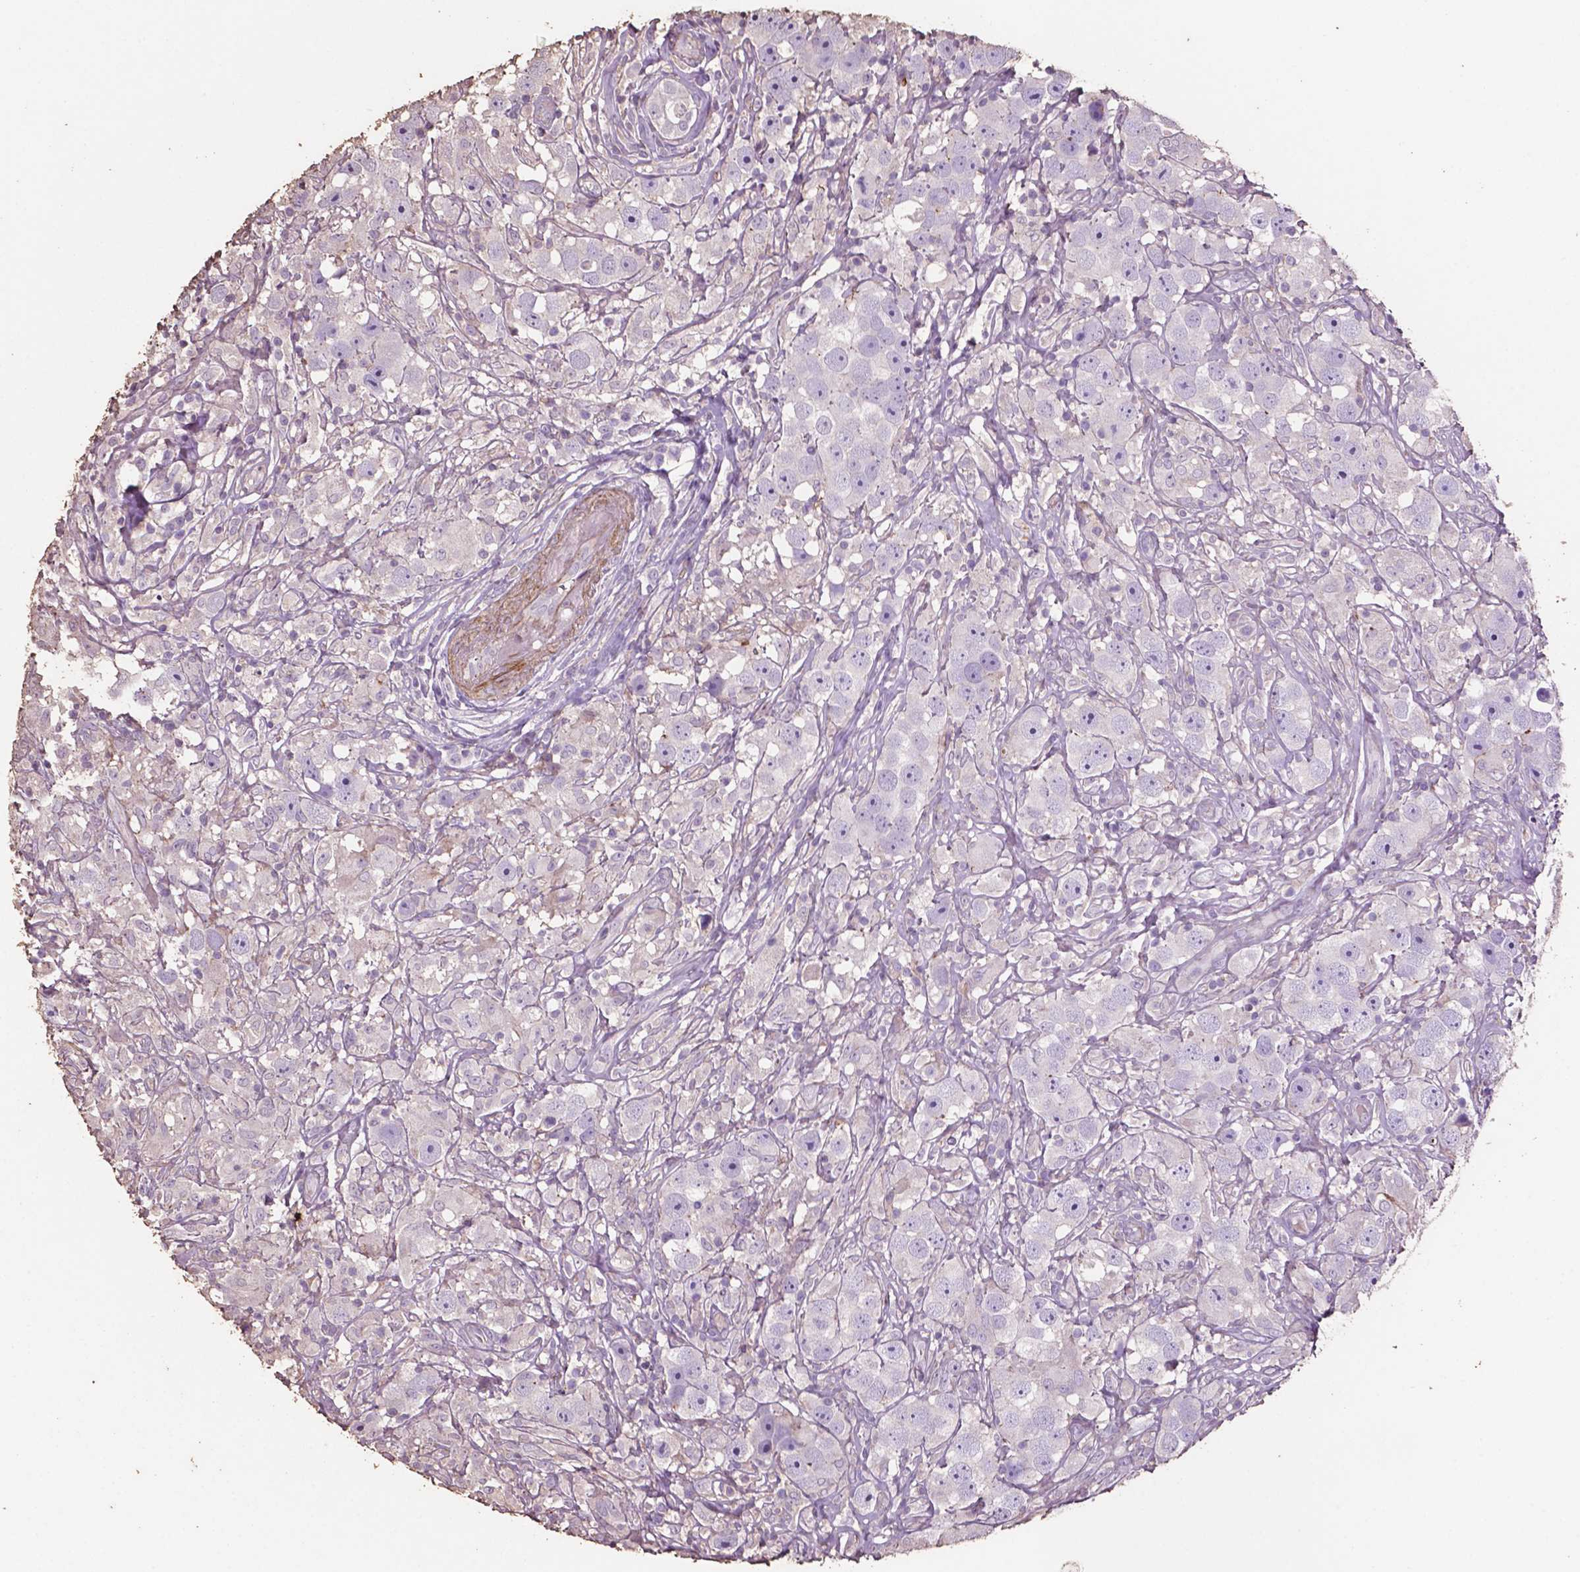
{"staining": {"intensity": "negative", "quantity": "none", "location": "none"}, "tissue": "testis cancer", "cell_type": "Tumor cells", "image_type": "cancer", "snomed": [{"axis": "morphology", "description": "Seminoma, NOS"}, {"axis": "topography", "description": "Testis"}], "caption": "Immunohistochemistry micrograph of neoplastic tissue: human testis cancer (seminoma) stained with DAB reveals no significant protein staining in tumor cells.", "gene": "COMMD4", "patient": {"sex": "male", "age": 49}}